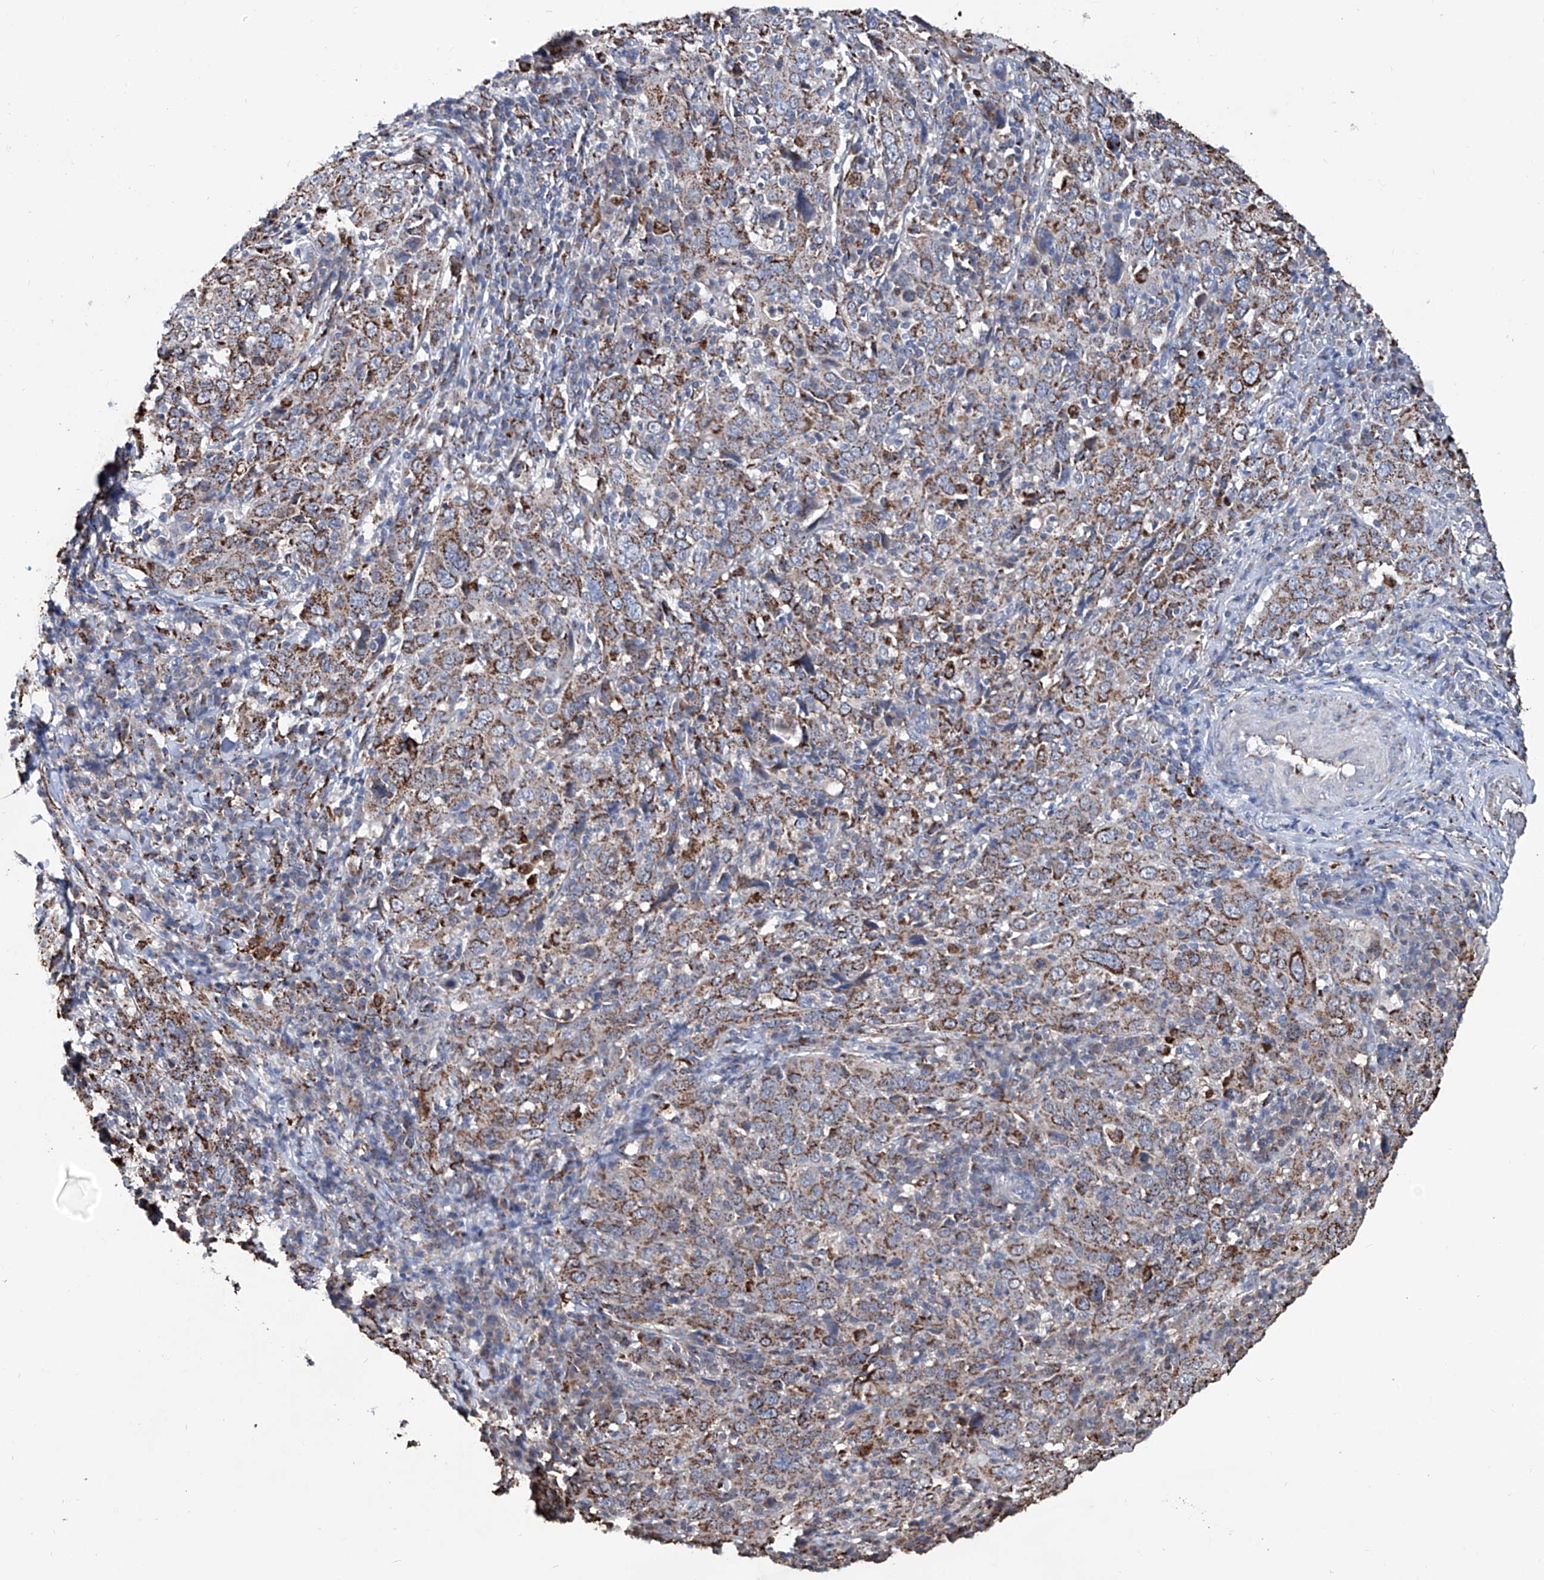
{"staining": {"intensity": "moderate", "quantity": ">75%", "location": "cytoplasmic/membranous"}, "tissue": "cervical cancer", "cell_type": "Tumor cells", "image_type": "cancer", "snomed": [{"axis": "morphology", "description": "Squamous cell carcinoma, NOS"}, {"axis": "topography", "description": "Cervix"}], "caption": "A photomicrograph of human cervical squamous cell carcinoma stained for a protein displays moderate cytoplasmic/membranous brown staining in tumor cells.", "gene": "NHS", "patient": {"sex": "female", "age": 46}}